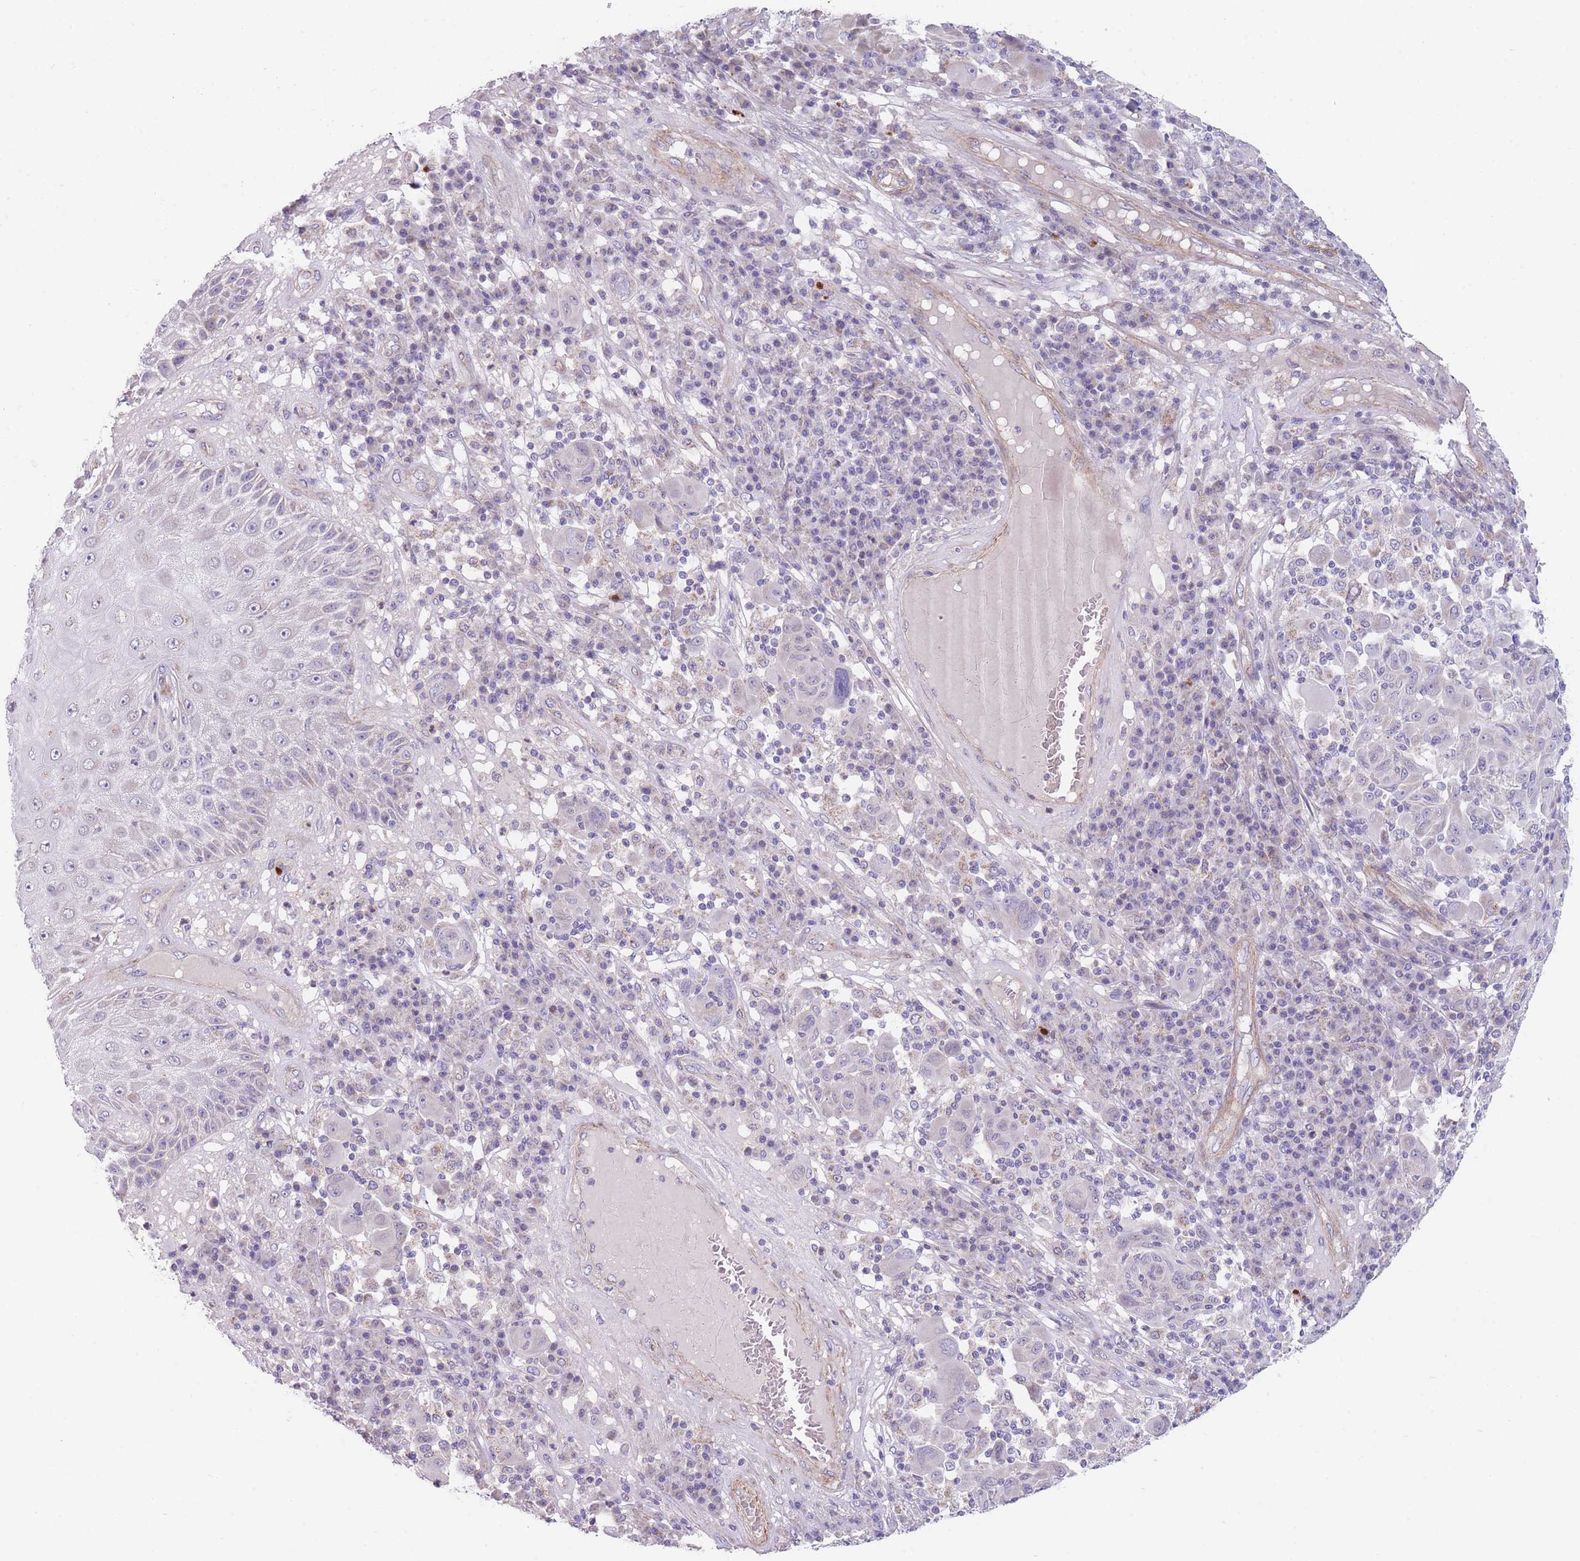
{"staining": {"intensity": "negative", "quantity": "none", "location": "none"}, "tissue": "melanoma", "cell_type": "Tumor cells", "image_type": "cancer", "snomed": [{"axis": "morphology", "description": "Malignant melanoma, NOS"}, {"axis": "topography", "description": "Skin"}], "caption": "The photomicrograph exhibits no significant expression in tumor cells of malignant melanoma.", "gene": "SMPD4", "patient": {"sex": "male", "age": 53}}